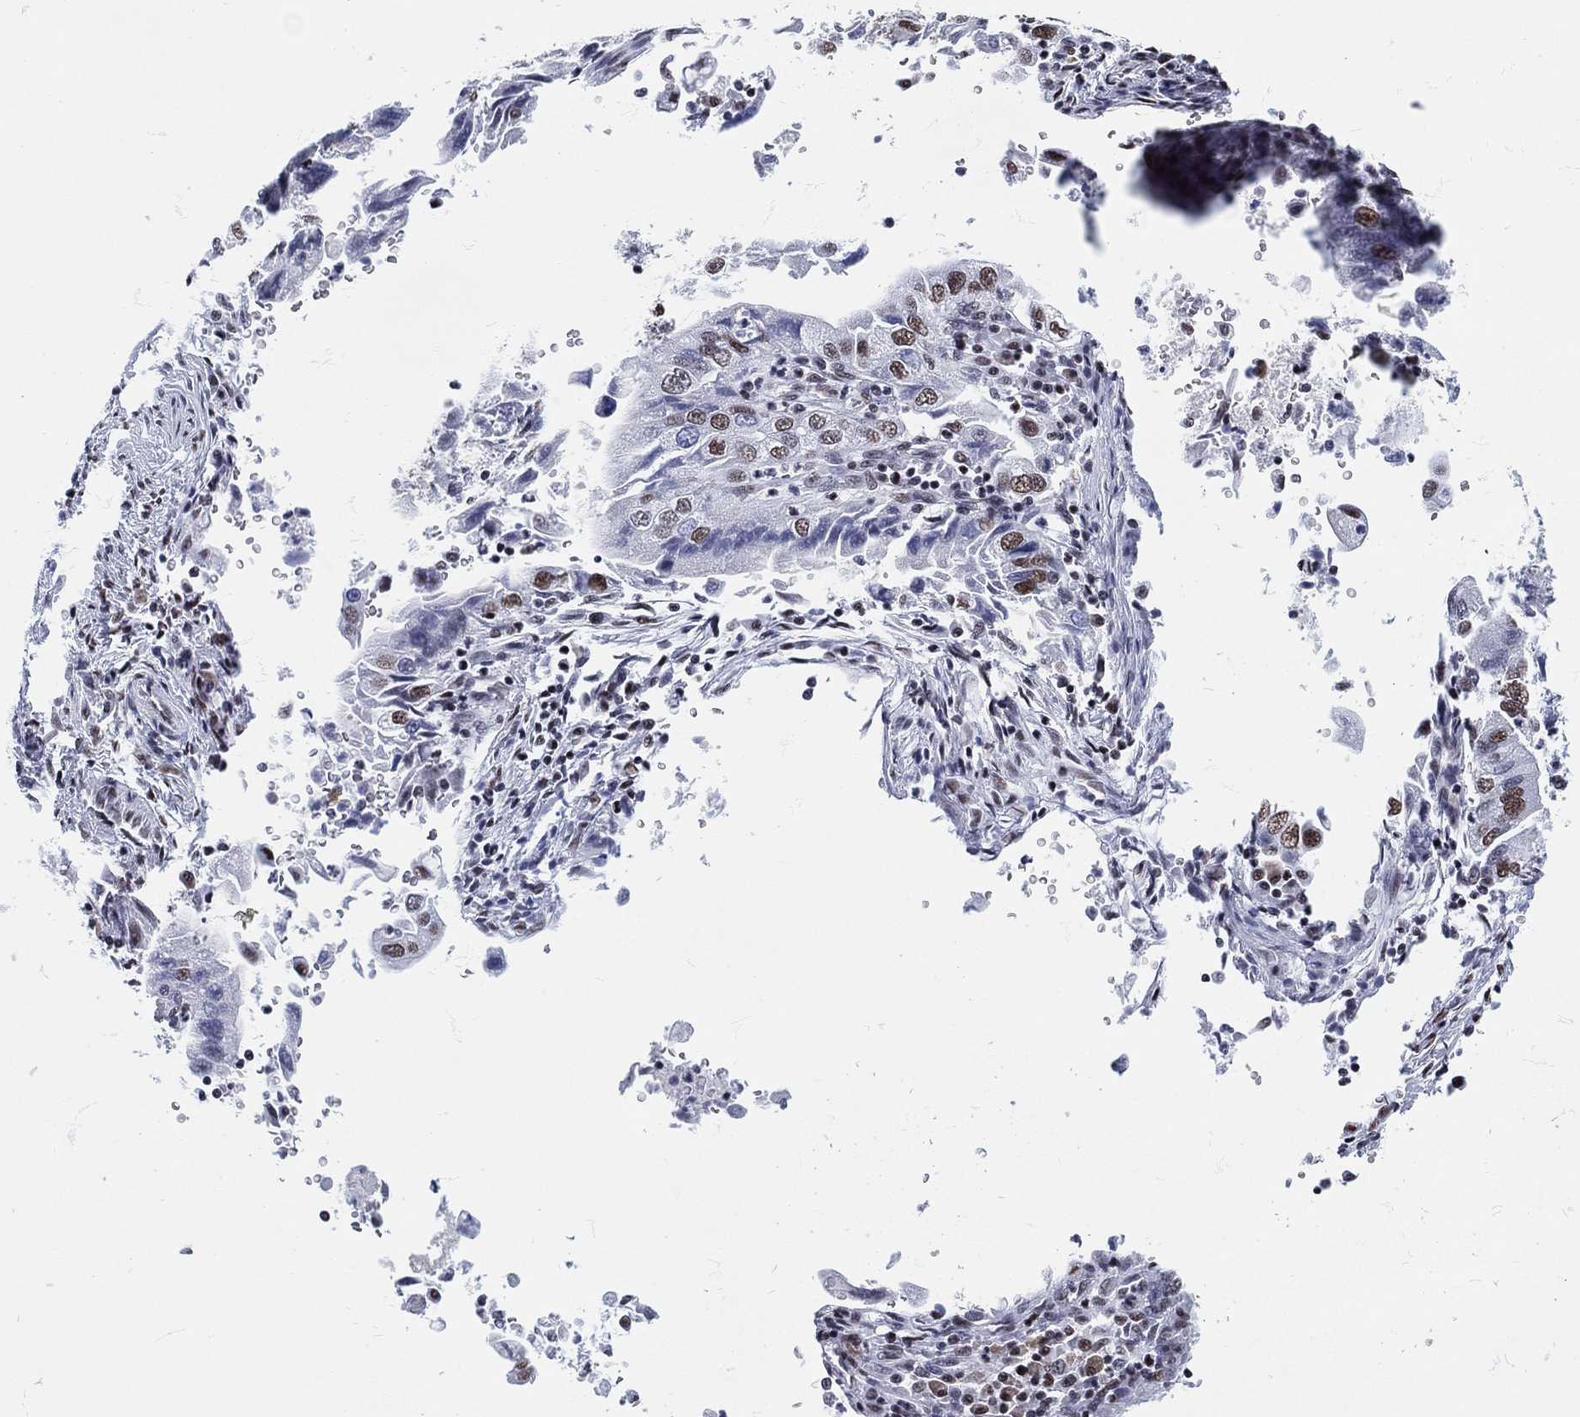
{"staining": {"intensity": "moderate", "quantity": ">75%", "location": "nuclear"}, "tissue": "stomach cancer", "cell_type": "Tumor cells", "image_type": "cancer", "snomed": [{"axis": "morphology", "description": "Adenocarcinoma, NOS"}, {"axis": "topography", "description": "Stomach"}], "caption": "Tumor cells demonstrate medium levels of moderate nuclear expression in approximately >75% of cells in adenocarcinoma (stomach). The protein is shown in brown color, while the nuclei are stained blue.", "gene": "MAPK8IP1", "patient": {"sex": "male", "age": 76}}